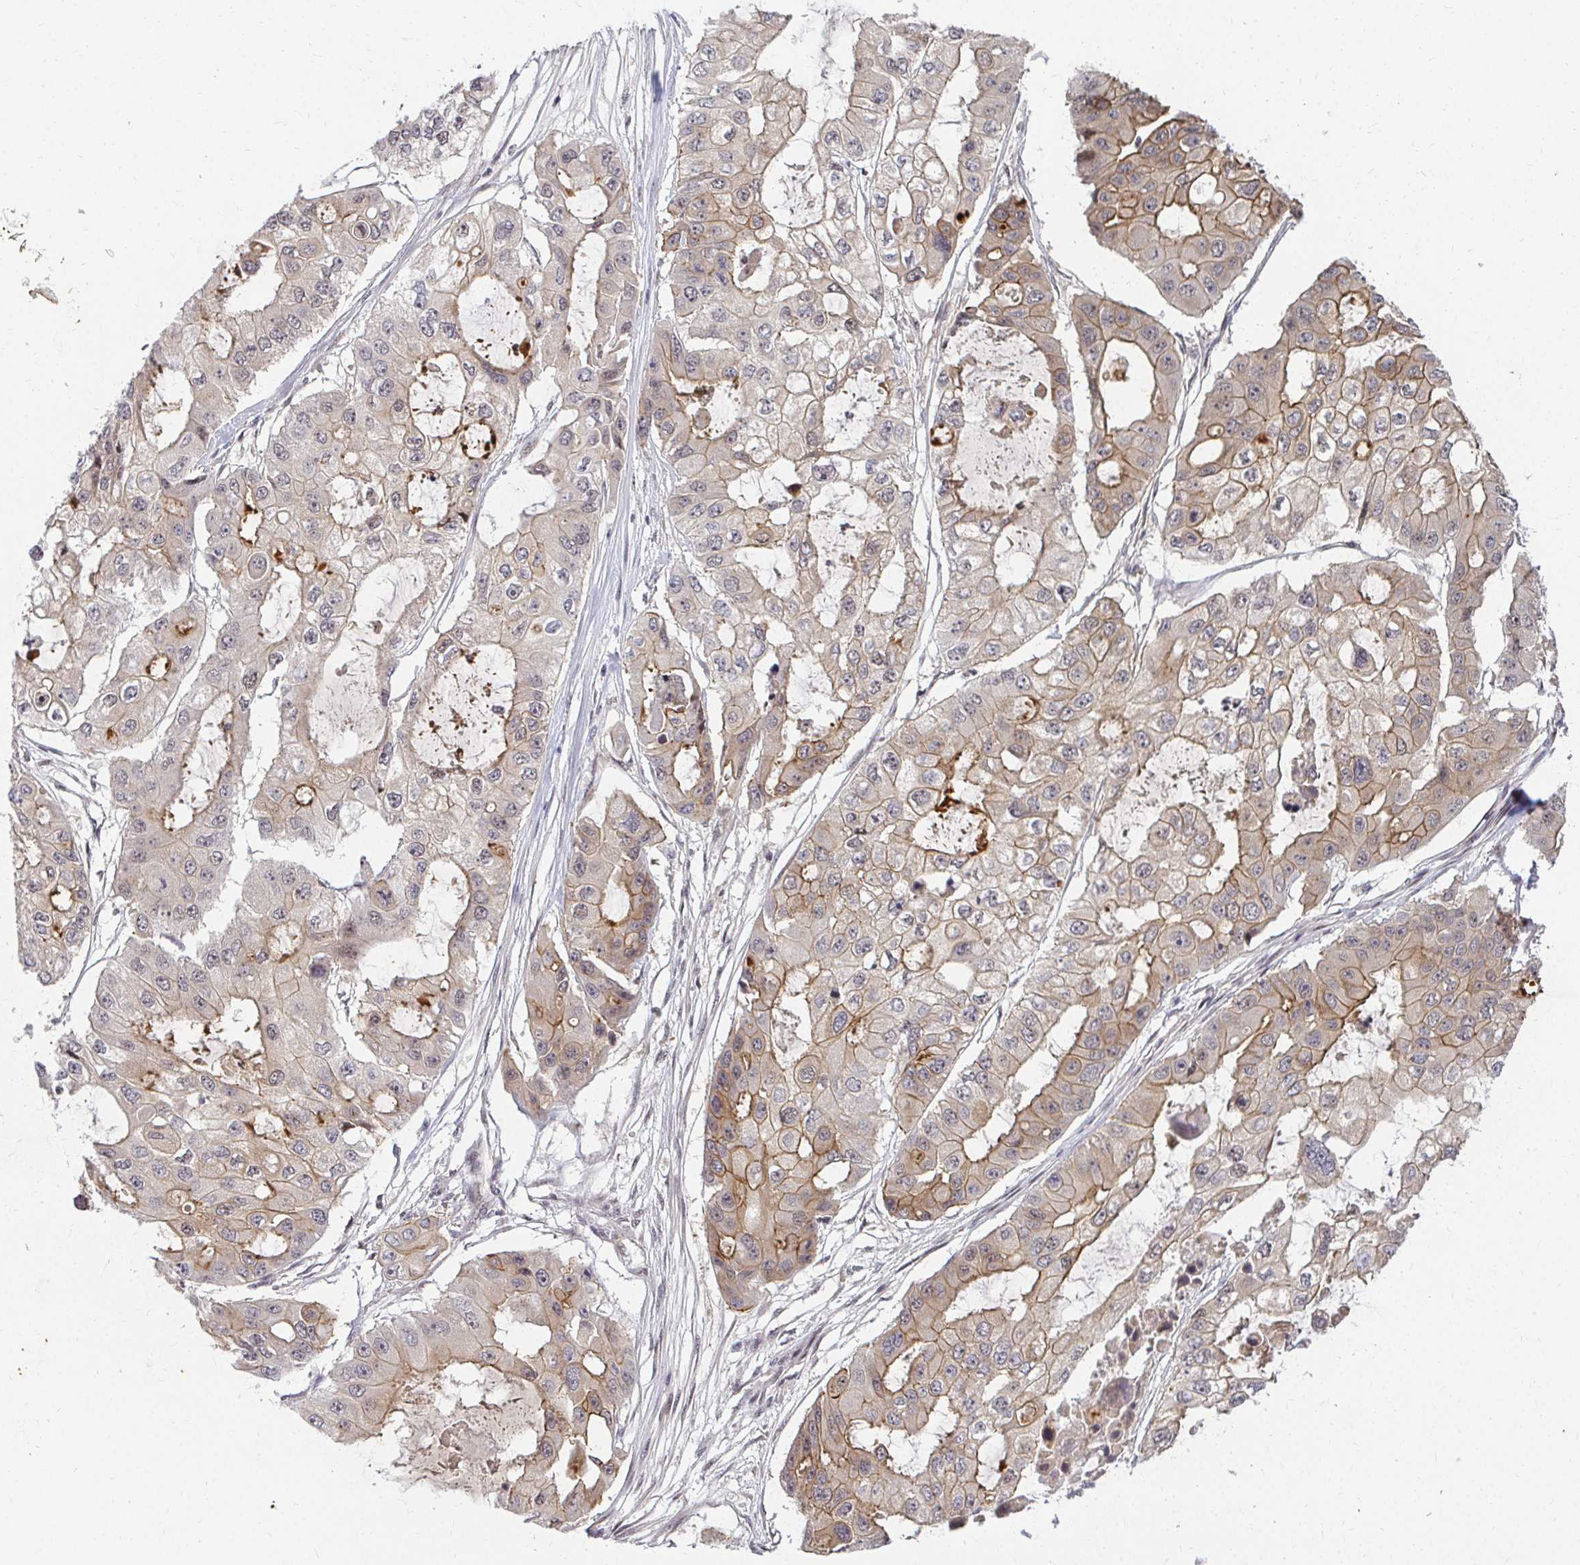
{"staining": {"intensity": "weak", "quantity": "25%-75%", "location": "cytoplasmic/membranous"}, "tissue": "ovarian cancer", "cell_type": "Tumor cells", "image_type": "cancer", "snomed": [{"axis": "morphology", "description": "Cystadenocarcinoma, serous, NOS"}, {"axis": "topography", "description": "Ovary"}], "caption": "High-power microscopy captured an immunohistochemistry image of serous cystadenocarcinoma (ovarian), revealing weak cytoplasmic/membranous positivity in about 25%-75% of tumor cells.", "gene": "ANK3", "patient": {"sex": "female", "age": 56}}